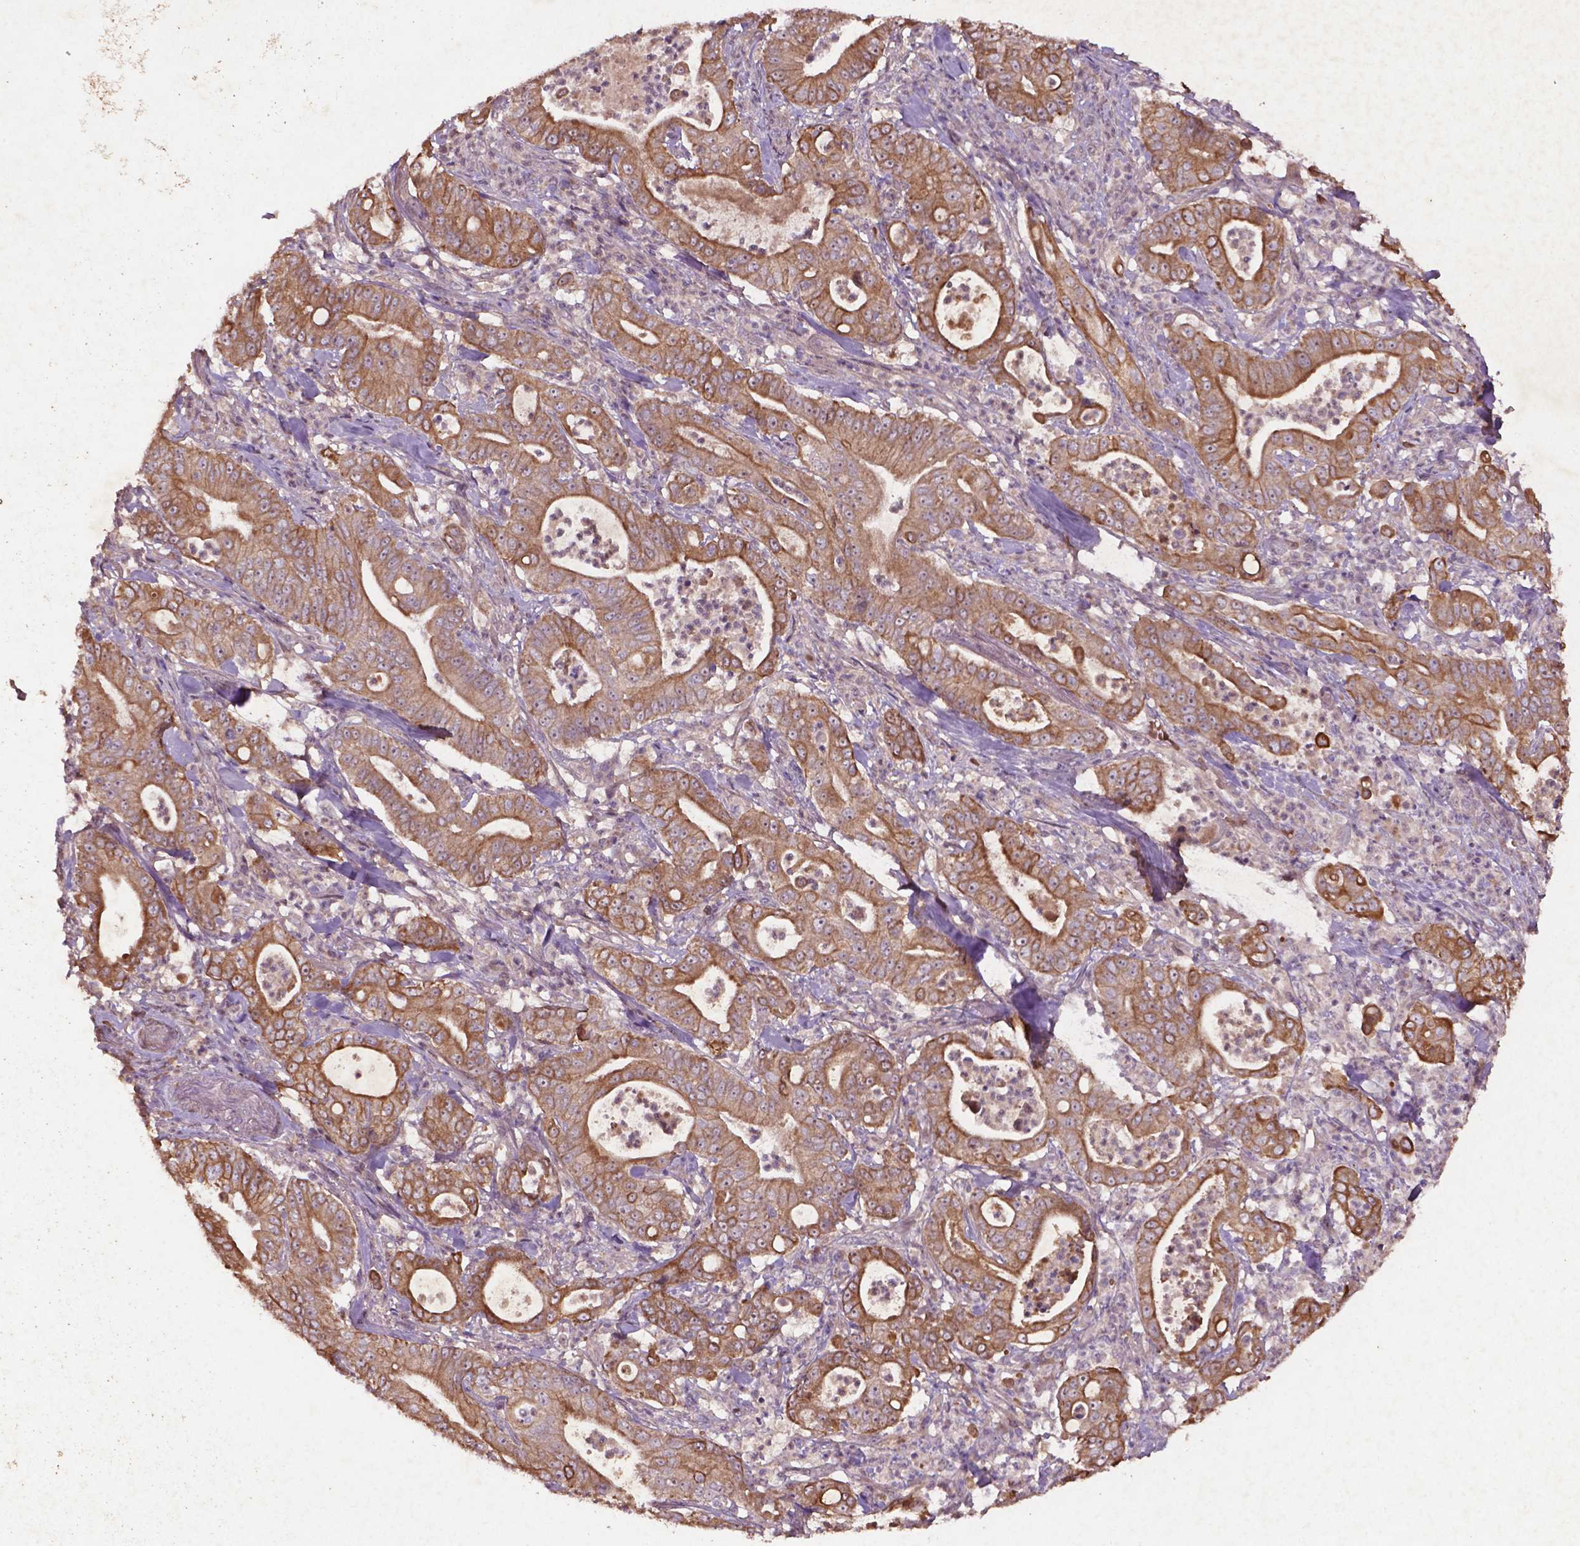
{"staining": {"intensity": "moderate", "quantity": ">75%", "location": "cytoplasmic/membranous"}, "tissue": "pancreatic cancer", "cell_type": "Tumor cells", "image_type": "cancer", "snomed": [{"axis": "morphology", "description": "Adenocarcinoma, NOS"}, {"axis": "topography", "description": "Pancreas"}], "caption": "Immunohistochemistry image of human pancreatic adenocarcinoma stained for a protein (brown), which exhibits medium levels of moderate cytoplasmic/membranous staining in approximately >75% of tumor cells.", "gene": "COQ2", "patient": {"sex": "male", "age": 71}}